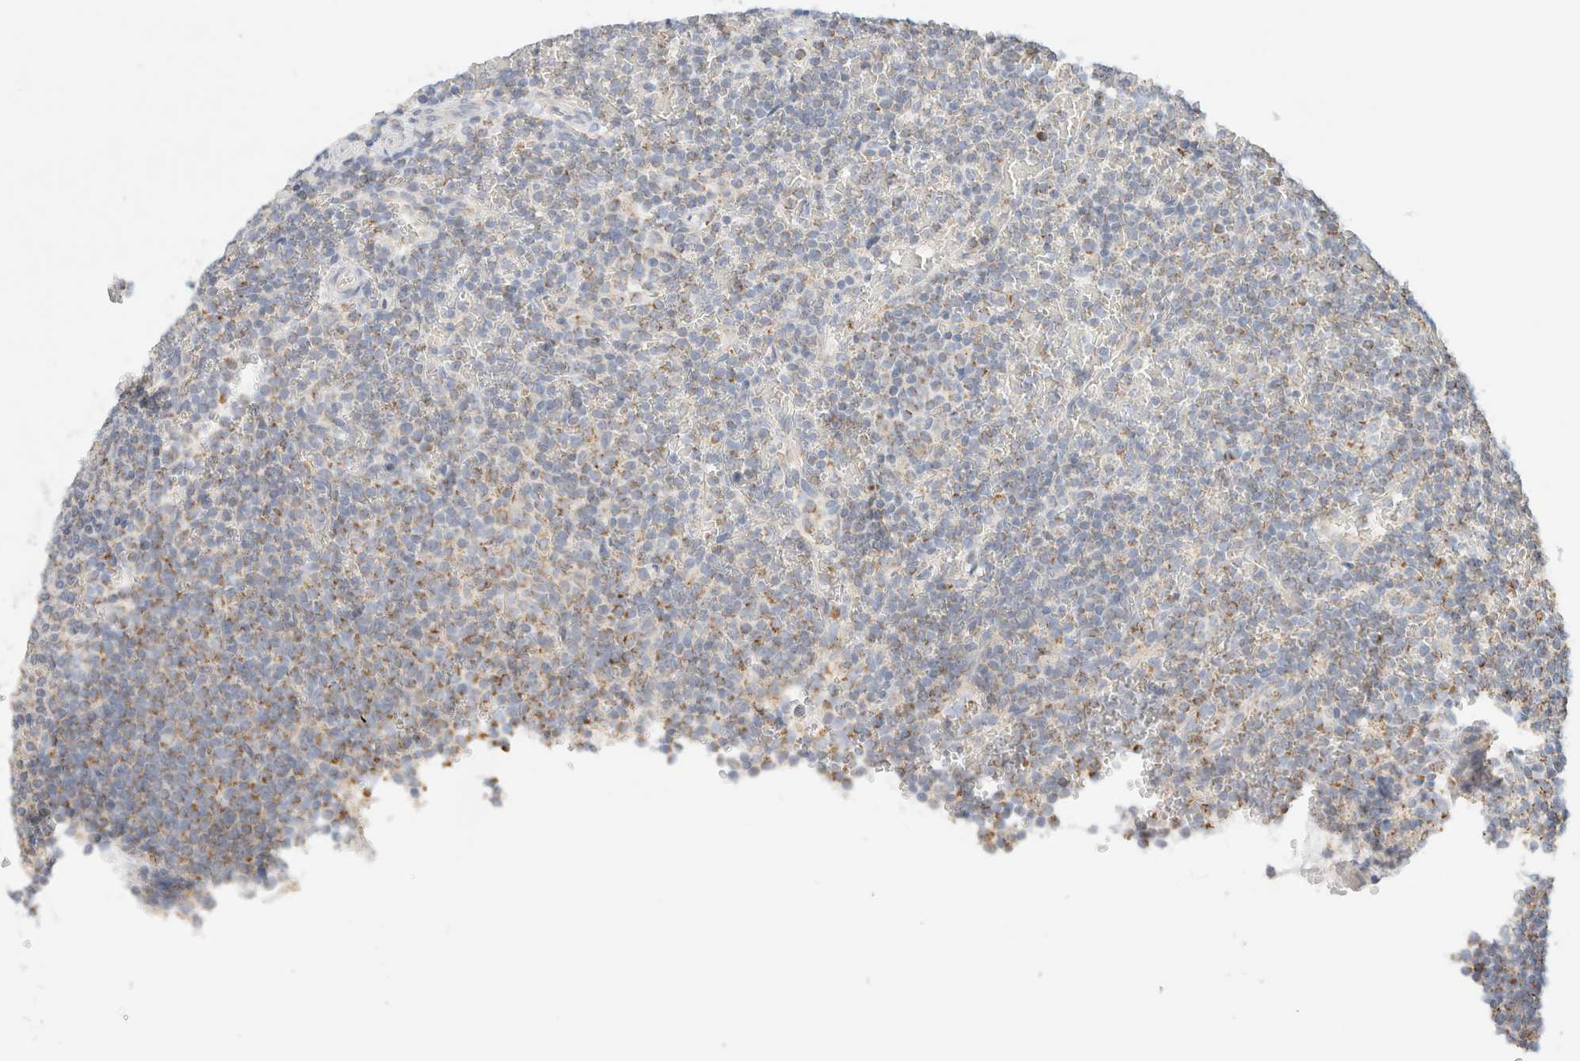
{"staining": {"intensity": "weak", "quantity": "<25%", "location": "cytoplasmic/membranous"}, "tissue": "lymphoma", "cell_type": "Tumor cells", "image_type": "cancer", "snomed": [{"axis": "morphology", "description": "Malignant lymphoma, non-Hodgkin's type, Low grade"}, {"axis": "topography", "description": "Spleen"}], "caption": "Immunohistochemistry (IHC) histopathology image of lymphoma stained for a protein (brown), which shows no staining in tumor cells.", "gene": "HDHD3", "patient": {"sex": "female", "age": 77}}